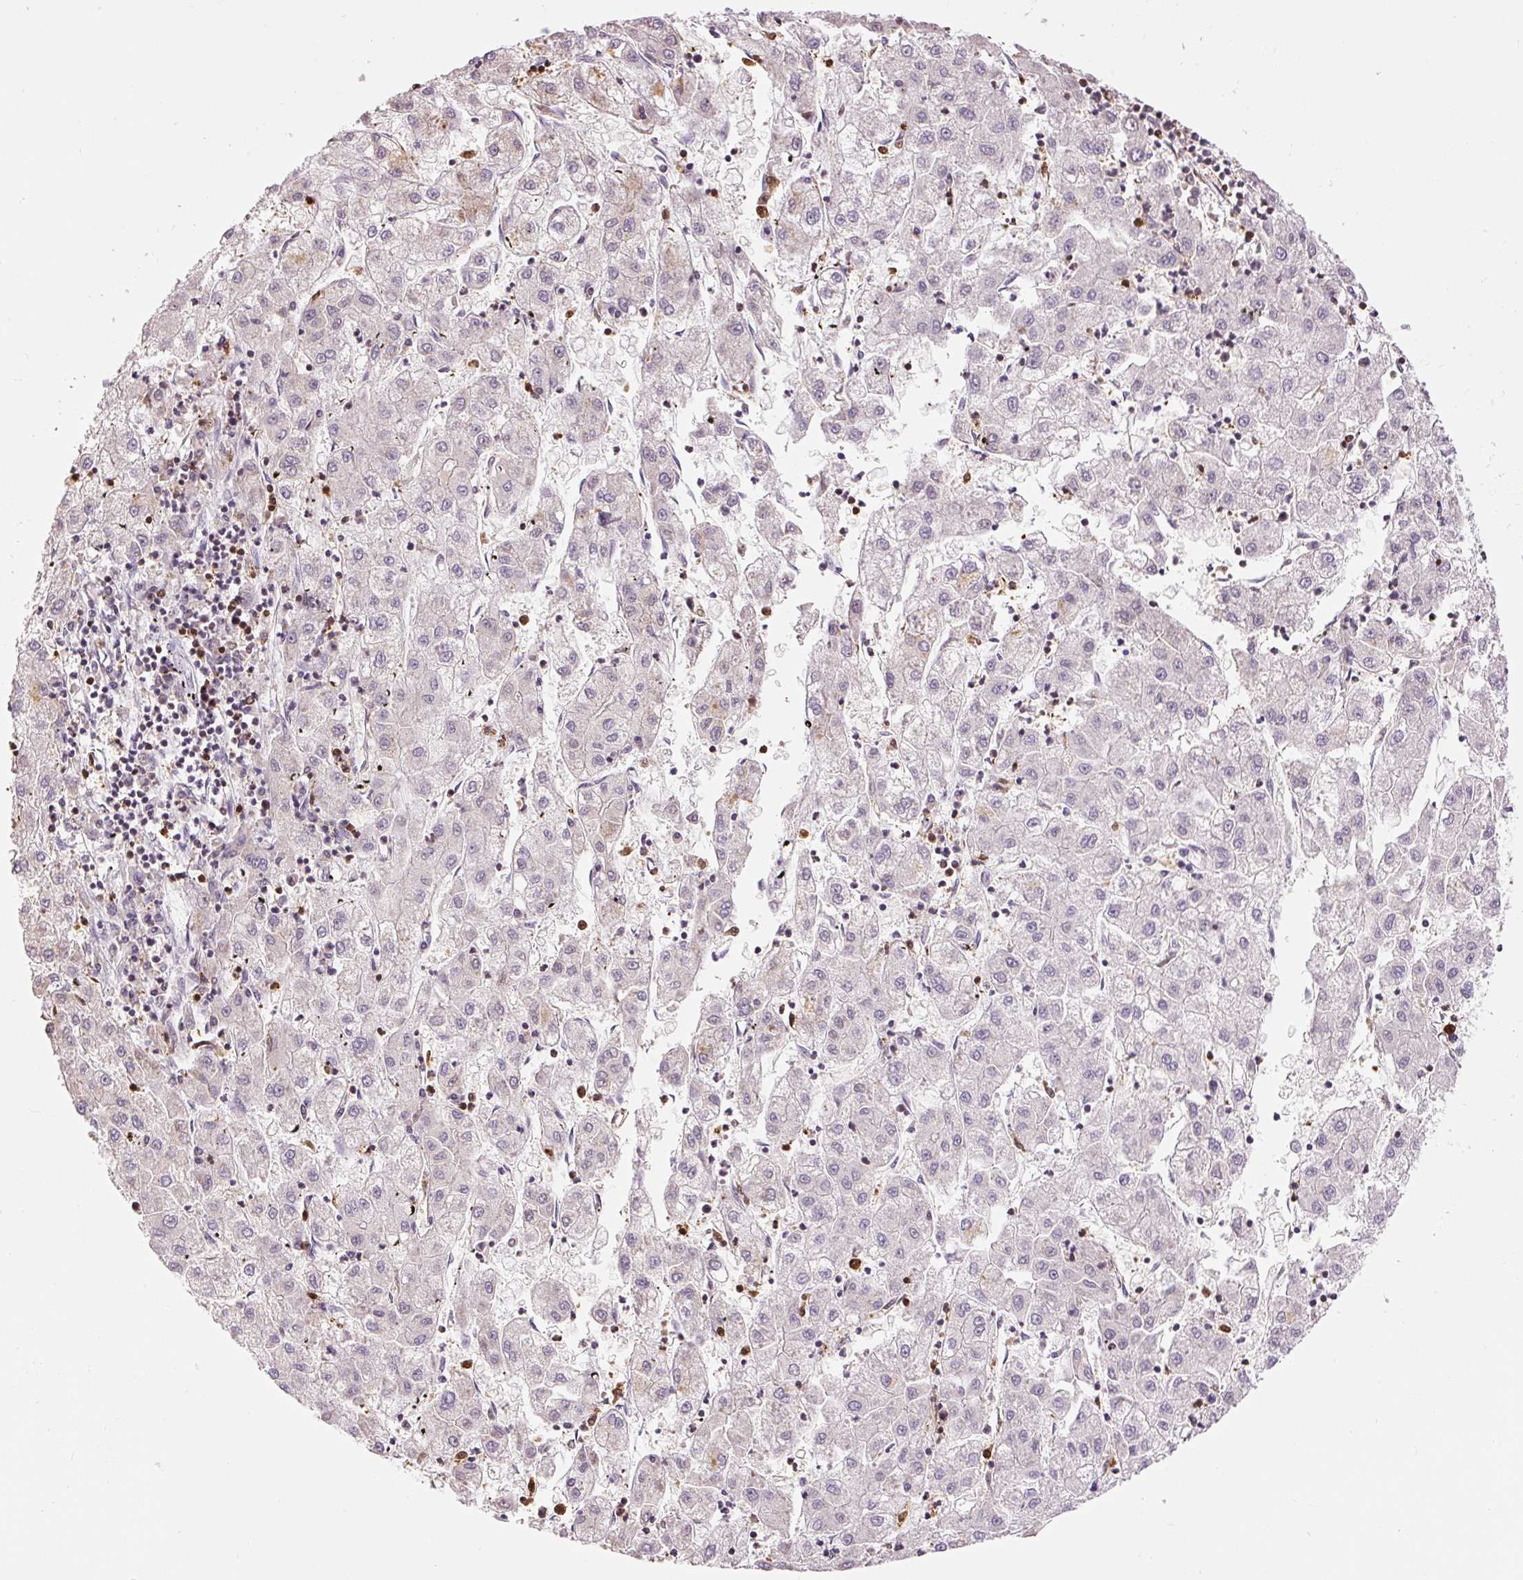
{"staining": {"intensity": "negative", "quantity": "none", "location": "none"}, "tissue": "liver cancer", "cell_type": "Tumor cells", "image_type": "cancer", "snomed": [{"axis": "morphology", "description": "Carcinoma, Hepatocellular, NOS"}, {"axis": "topography", "description": "Liver"}], "caption": "The immunohistochemistry (IHC) micrograph has no significant expression in tumor cells of liver cancer (hepatocellular carcinoma) tissue.", "gene": "S100A4", "patient": {"sex": "male", "age": 72}}